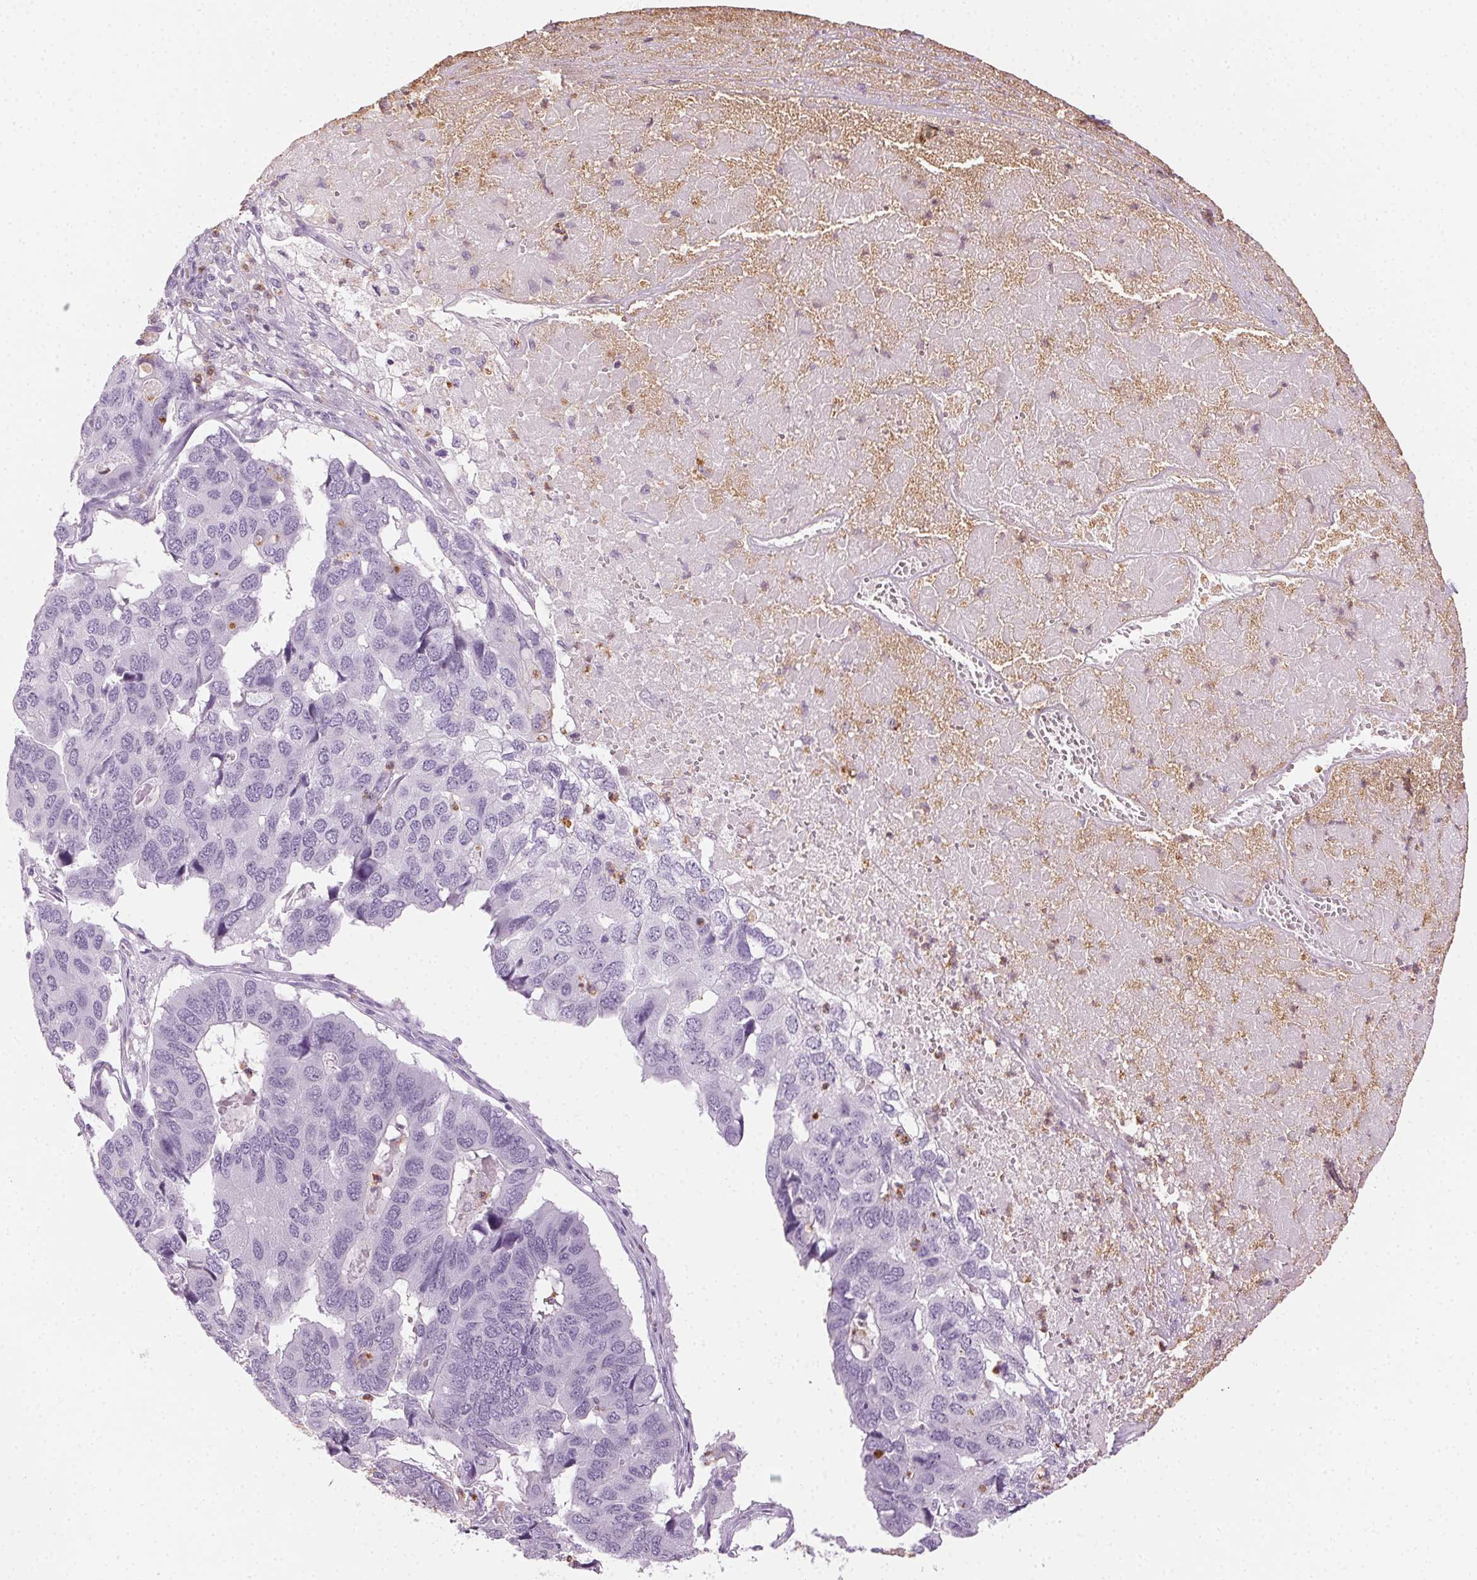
{"staining": {"intensity": "negative", "quantity": "none", "location": "none"}, "tissue": "pancreatic cancer", "cell_type": "Tumor cells", "image_type": "cancer", "snomed": [{"axis": "morphology", "description": "Adenocarcinoma, NOS"}, {"axis": "topography", "description": "Pancreas"}], "caption": "An image of pancreatic cancer stained for a protein displays no brown staining in tumor cells.", "gene": "MPO", "patient": {"sex": "male", "age": 50}}